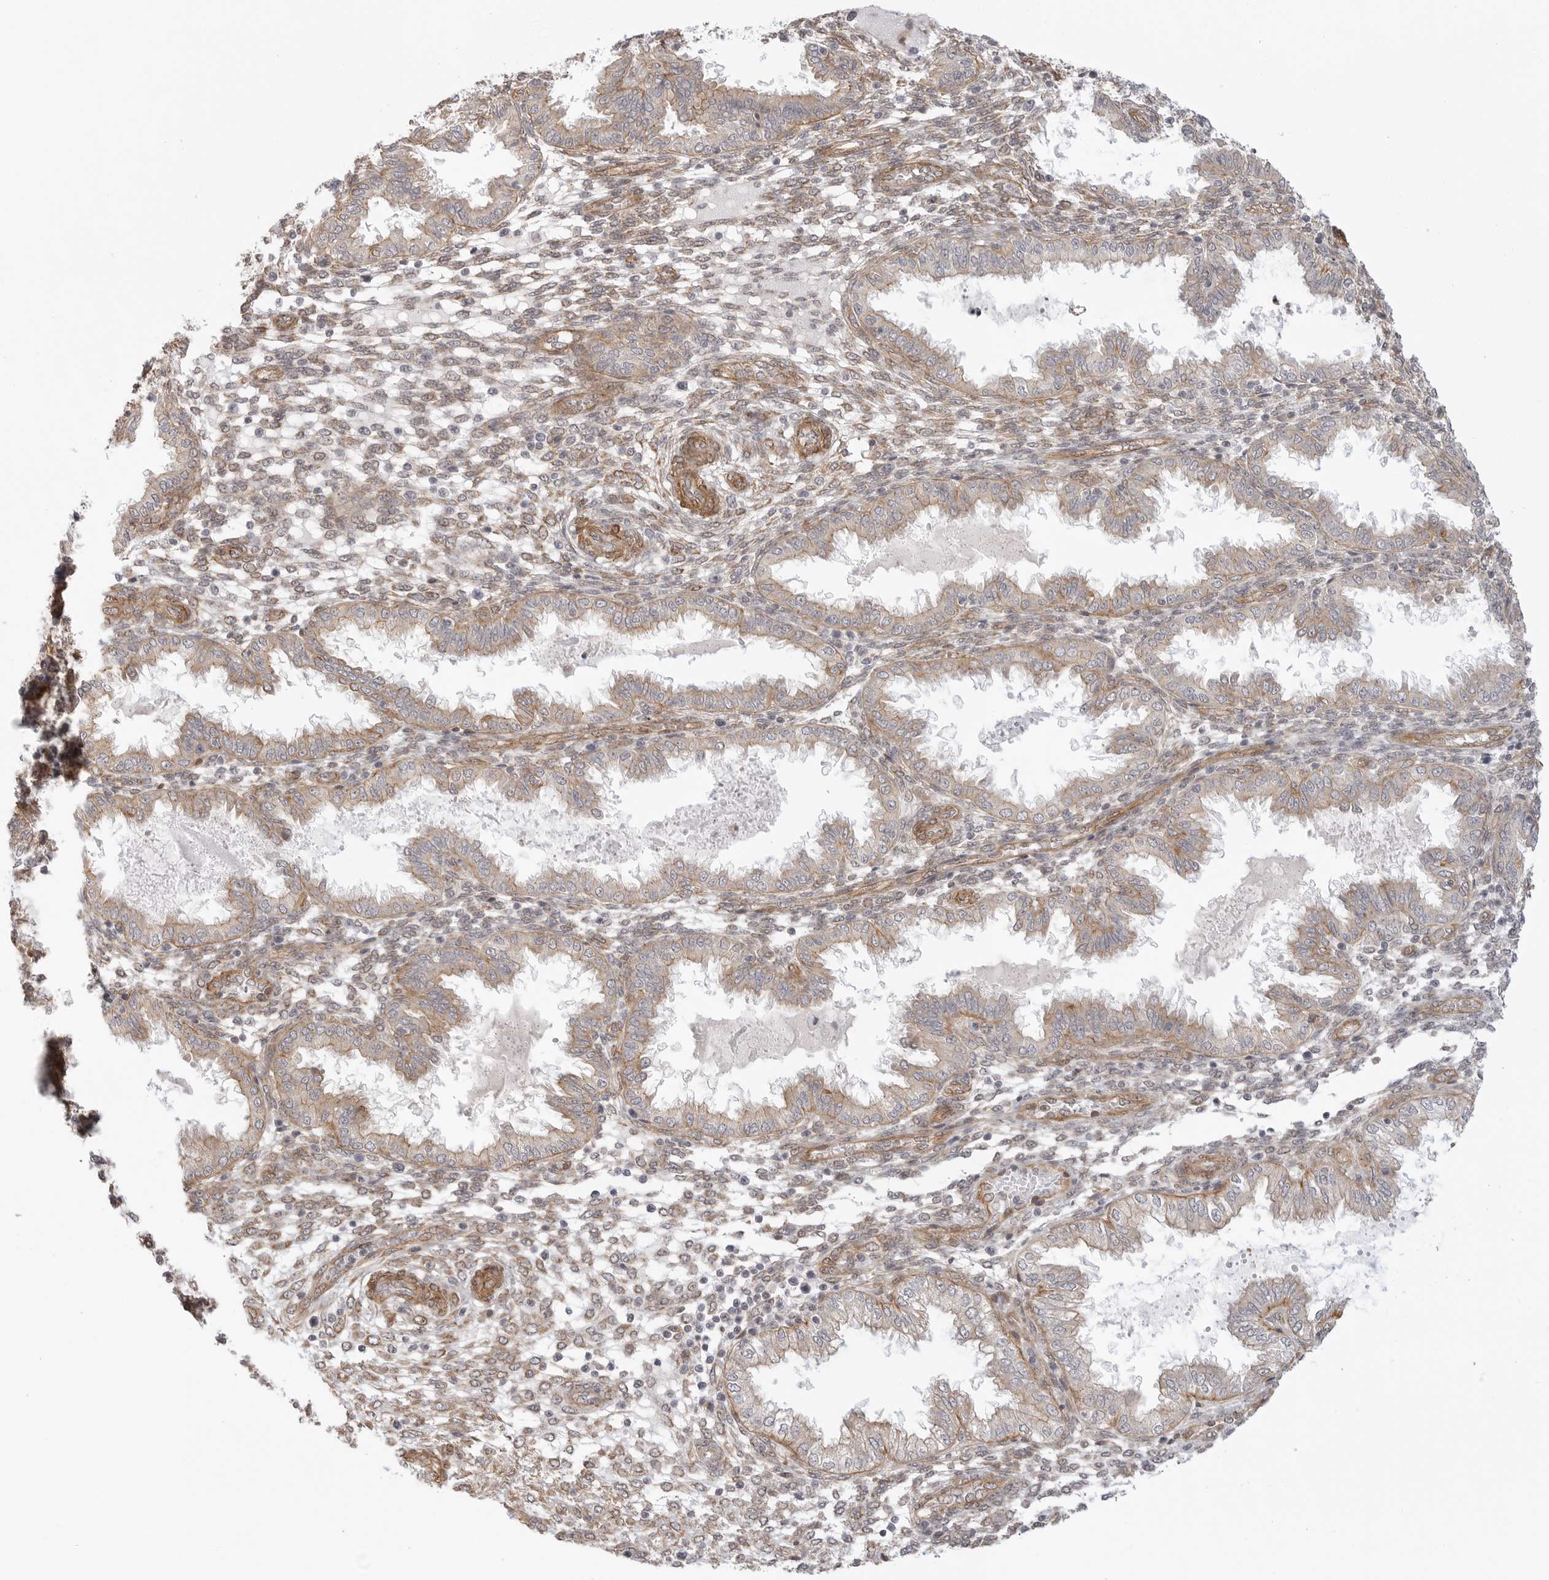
{"staining": {"intensity": "weak", "quantity": "<25%", "location": "cytoplasmic/membranous"}, "tissue": "endometrium", "cell_type": "Cells in endometrial stroma", "image_type": "normal", "snomed": [{"axis": "morphology", "description": "Normal tissue, NOS"}, {"axis": "topography", "description": "Endometrium"}], "caption": "Immunohistochemistry (IHC) of normal human endometrium displays no positivity in cells in endometrial stroma.", "gene": "ATOH7", "patient": {"sex": "female", "age": 33}}